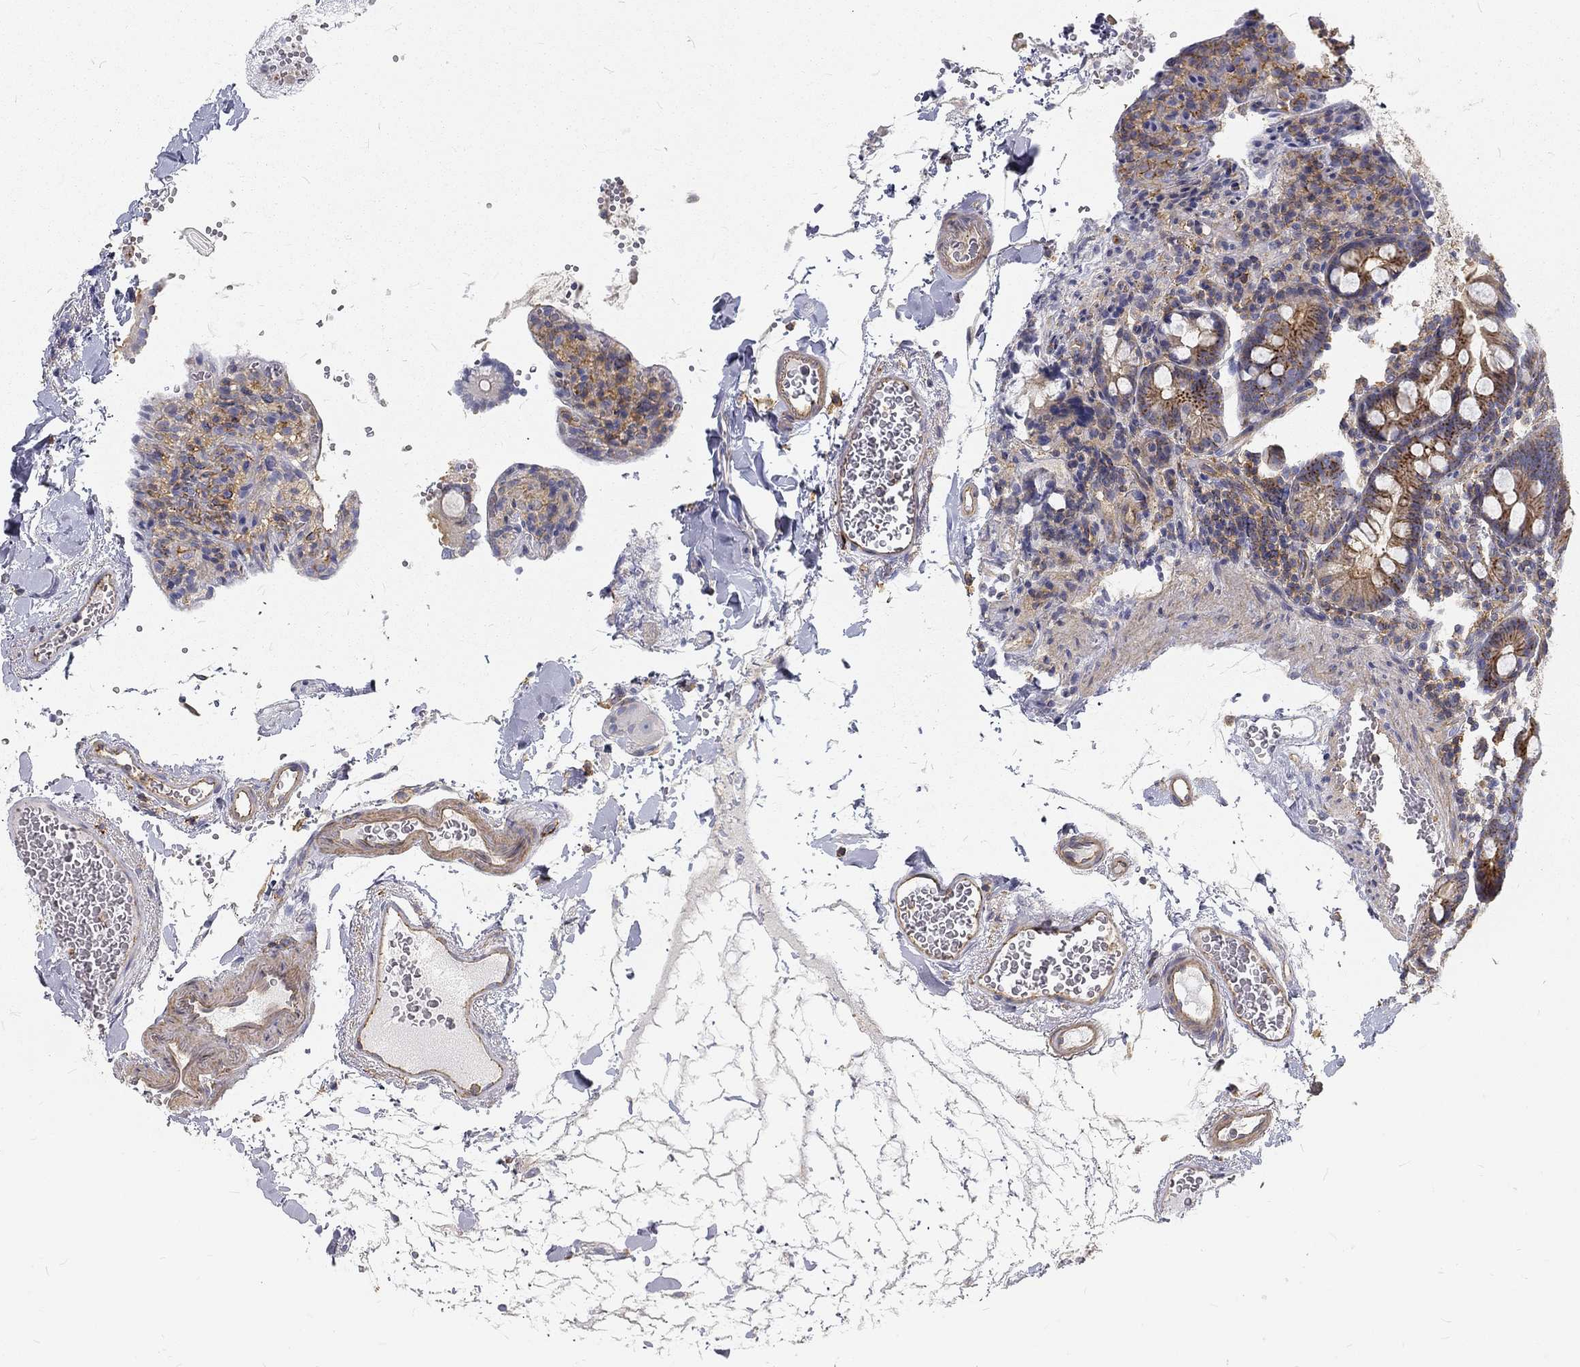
{"staining": {"intensity": "moderate", "quantity": ">75%", "location": "cytoplasmic/membranous"}, "tissue": "duodenum", "cell_type": "Glandular cells", "image_type": "normal", "snomed": [{"axis": "morphology", "description": "Normal tissue, NOS"}, {"axis": "topography", "description": "Duodenum"}], "caption": "Protein staining of unremarkable duodenum displays moderate cytoplasmic/membranous staining in about >75% of glandular cells.", "gene": "MTMR11", "patient": {"sex": "male", "age": 59}}